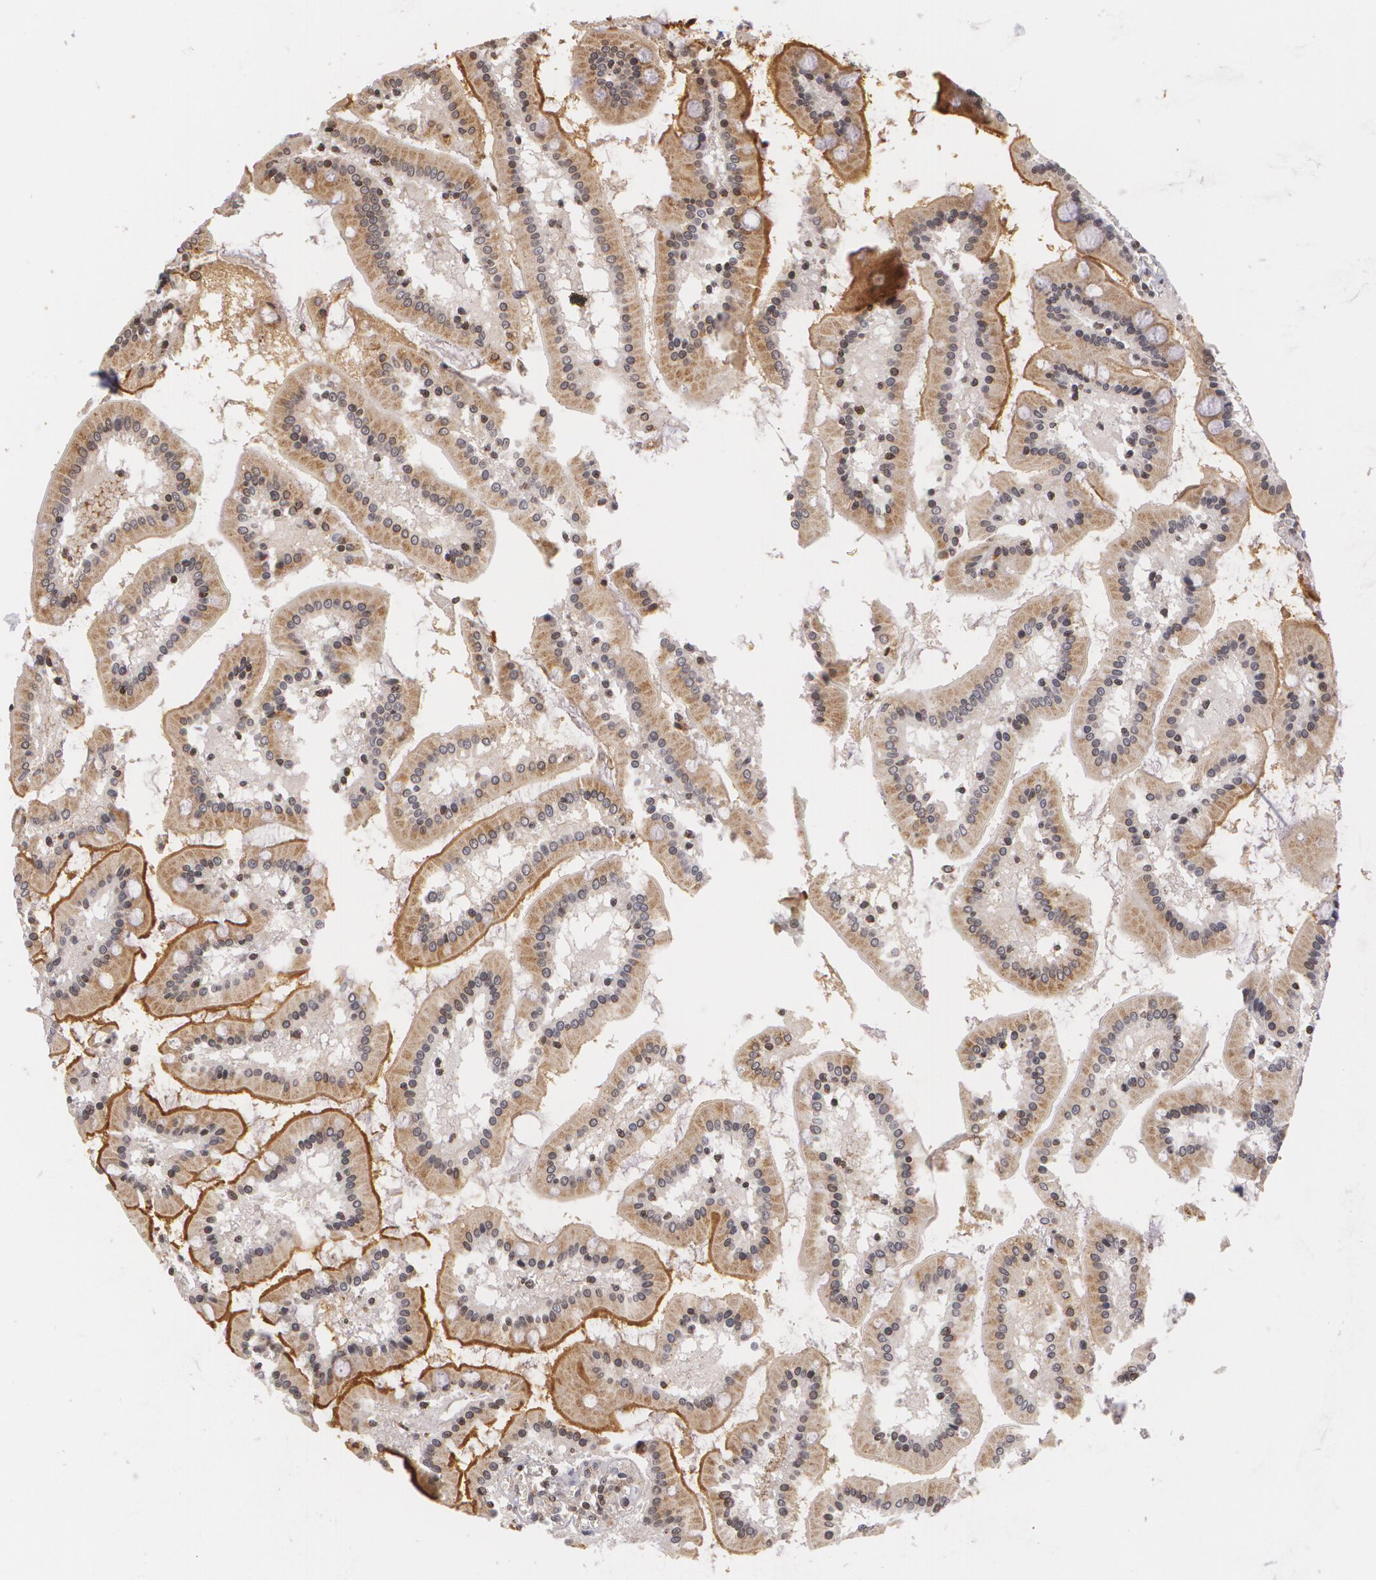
{"staining": {"intensity": "moderate", "quantity": ">75%", "location": "cytoplasmic/membranous"}, "tissue": "small intestine", "cell_type": "Glandular cells", "image_type": "normal", "snomed": [{"axis": "morphology", "description": "Normal tissue, NOS"}, {"axis": "topography", "description": "Small intestine"}], "caption": "This is a histology image of immunohistochemistry (IHC) staining of benign small intestine, which shows moderate staining in the cytoplasmic/membranous of glandular cells.", "gene": "VAV3", "patient": {"sex": "male", "age": 59}}